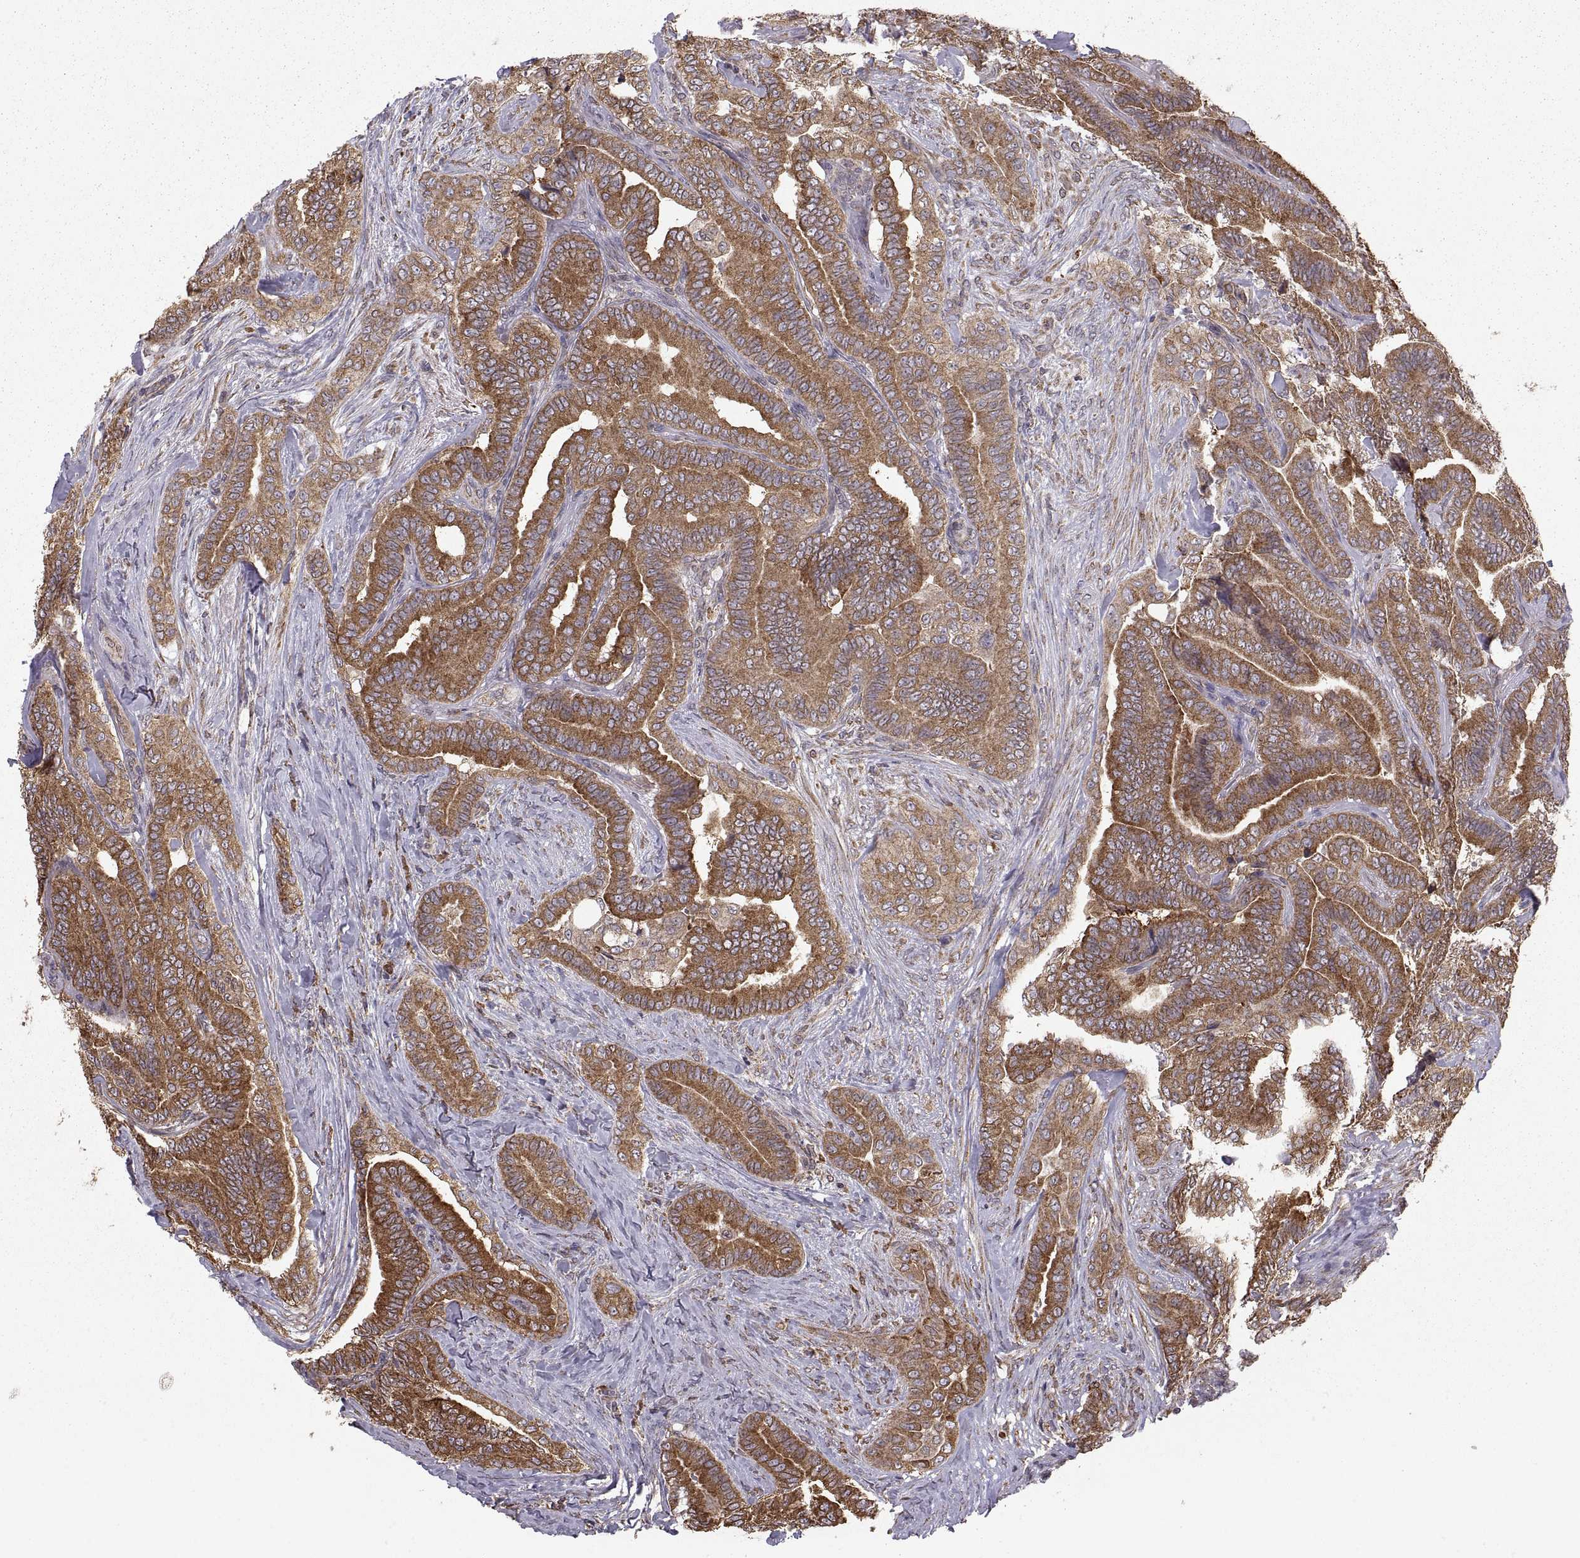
{"staining": {"intensity": "strong", "quantity": "25%-75%", "location": "cytoplasmic/membranous"}, "tissue": "thyroid cancer", "cell_type": "Tumor cells", "image_type": "cancer", "snomed": [{"axis": "morphology", "description": "Papillary adenocarcinoma, NOS"}, {"axis": "topography", "description": "Thyroid gland"}], "caption": "Papillary adenocarcinoma (thyroid) tissue reveals strong cytoplasmic/membranous staining in about 25%-75% of tumor cells, visualized by immunohistochemistry.", "gene": "PDIA3", "patient": {"sex": "male", "age": 61}}